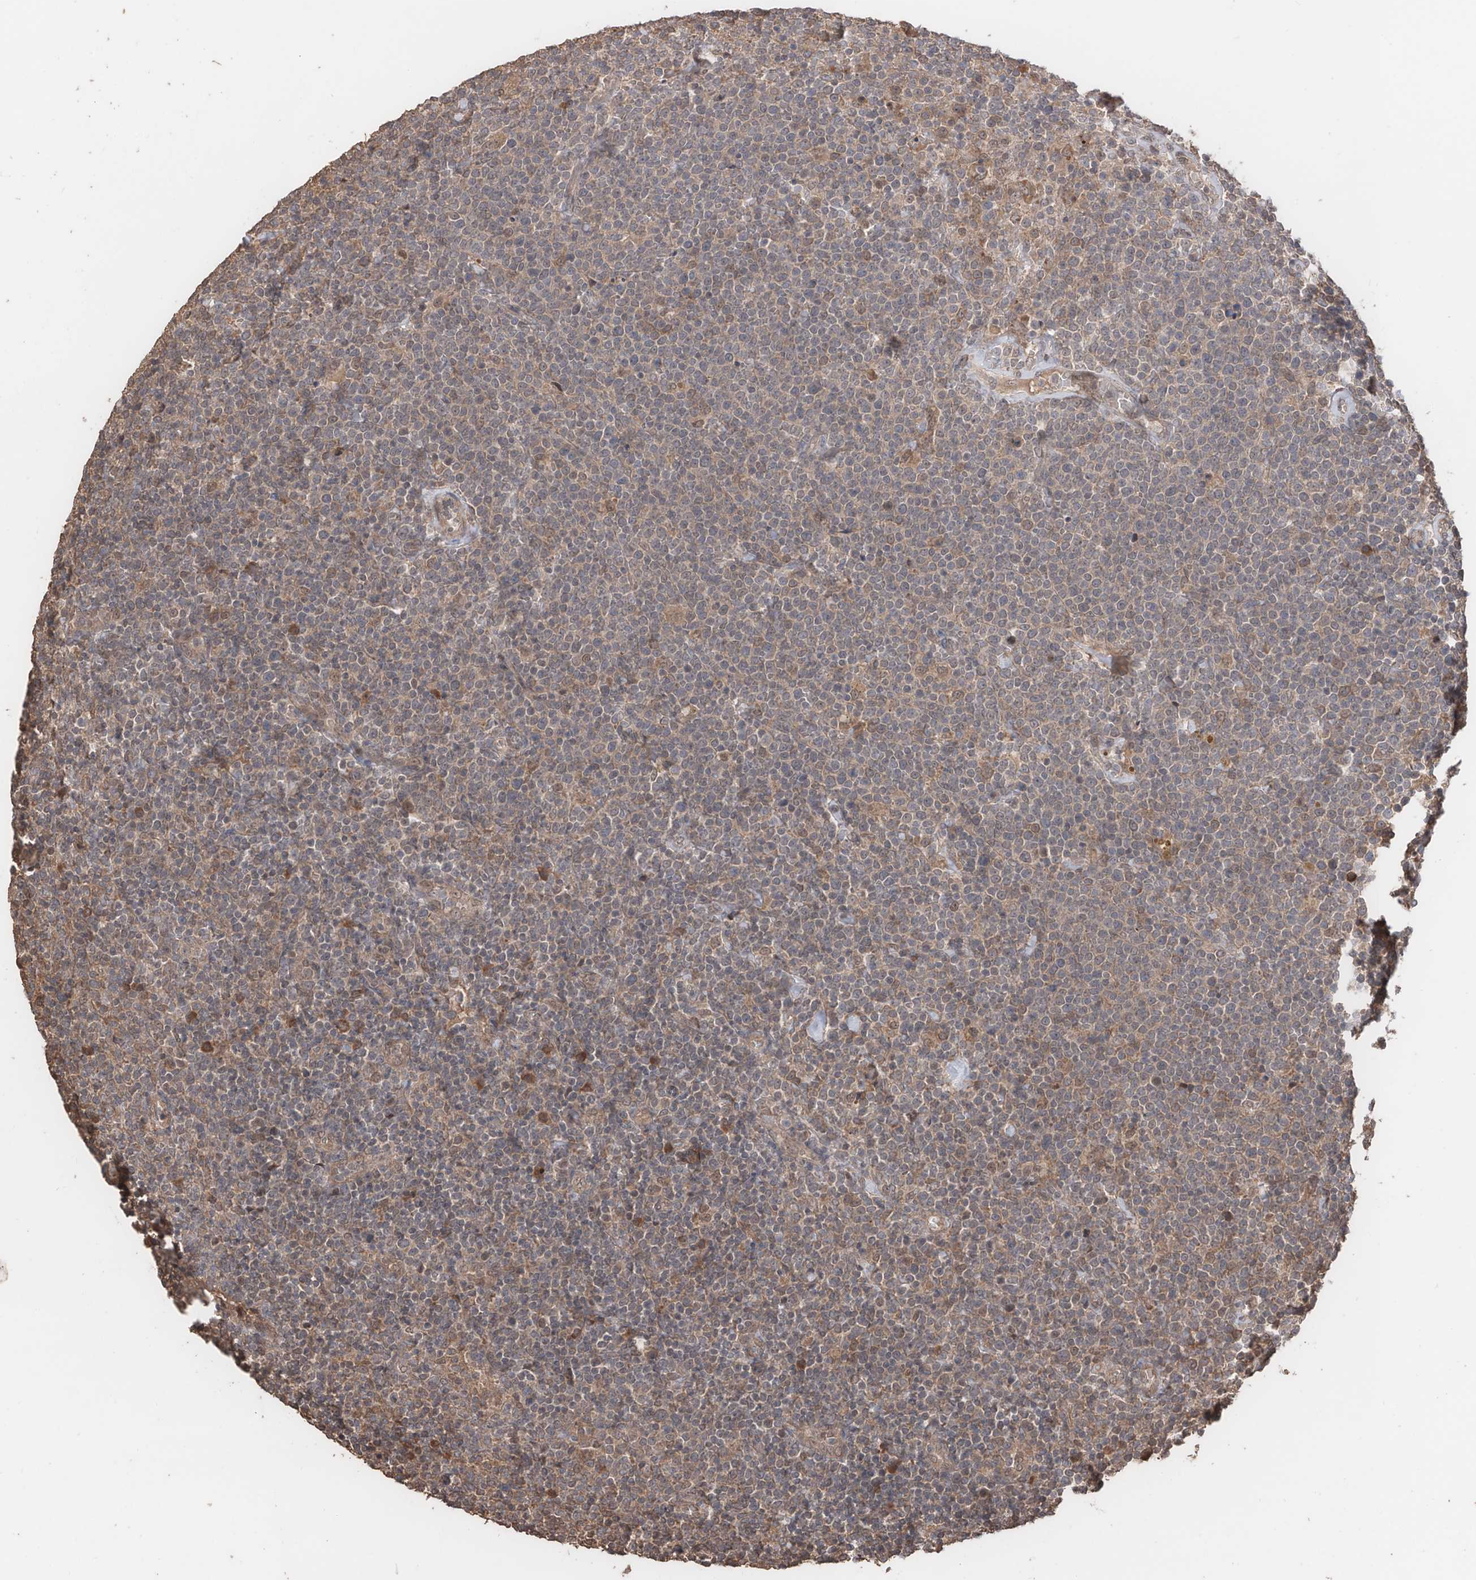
{"staining": {"intensity": "weak", "quantity": "<25%", "location": "cytoplasmic/membranous"}, "tissue": "lymphoma", "cell_type": "Tumor cells", "image_type": "cancer", "snomed": [{"axis": "morphology", "description": "Malignant lymphoma, non-Hodgkin's type, High grade"}, {"axis": "topography", "description": "Lymph node"}], "caption": "Immunohistochemistry photomicrograph of lymphoma stained for a protein (brown), which displays no staining in tumor cells. Nuclei are stained in blue.", "gene": "FAM135A", "patient": {"sex": "male", "age": 61}}